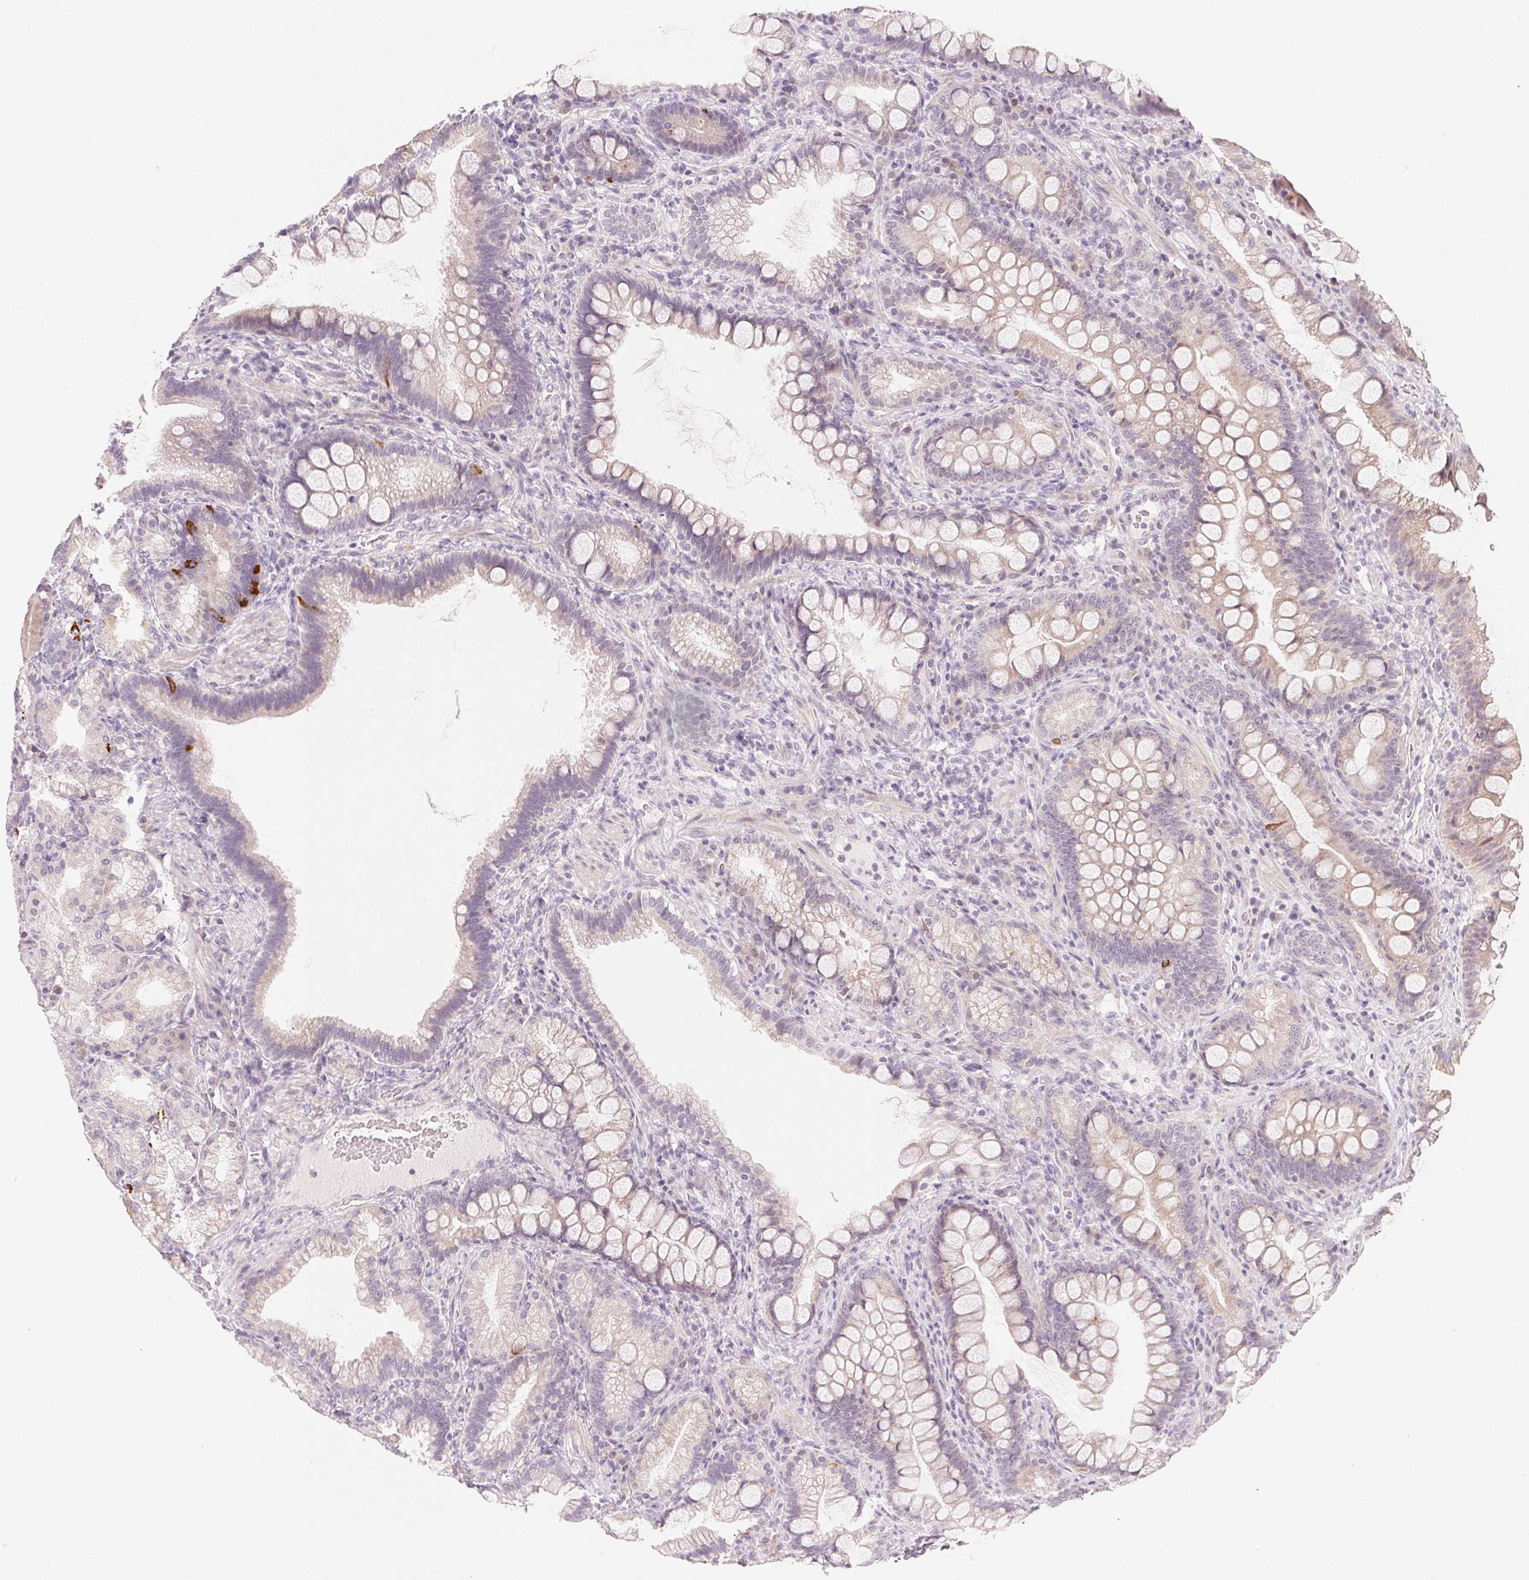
{"staining": {"intensity": "strong", "quantity": "<25%", "location": "cytoplasmic/membranous"}, "tissue": "duodenum", "cell_type": "Glandular cells", "image_type": "normal", "snomed": [{"axis": "morphology", "description": "Normal tissue, NOS"}, {"axis": "topography", "description": "Pancreas"}, {"axis": "topography", "description": "Duodenum"}], "caption": "A photomicrograph of duodenum stained for a protein reveals strong cytoplasmic/membranous brown staining in glandular cells.", "gene": "MYBL1", "patient": {"sex": "male", "age": 59}}